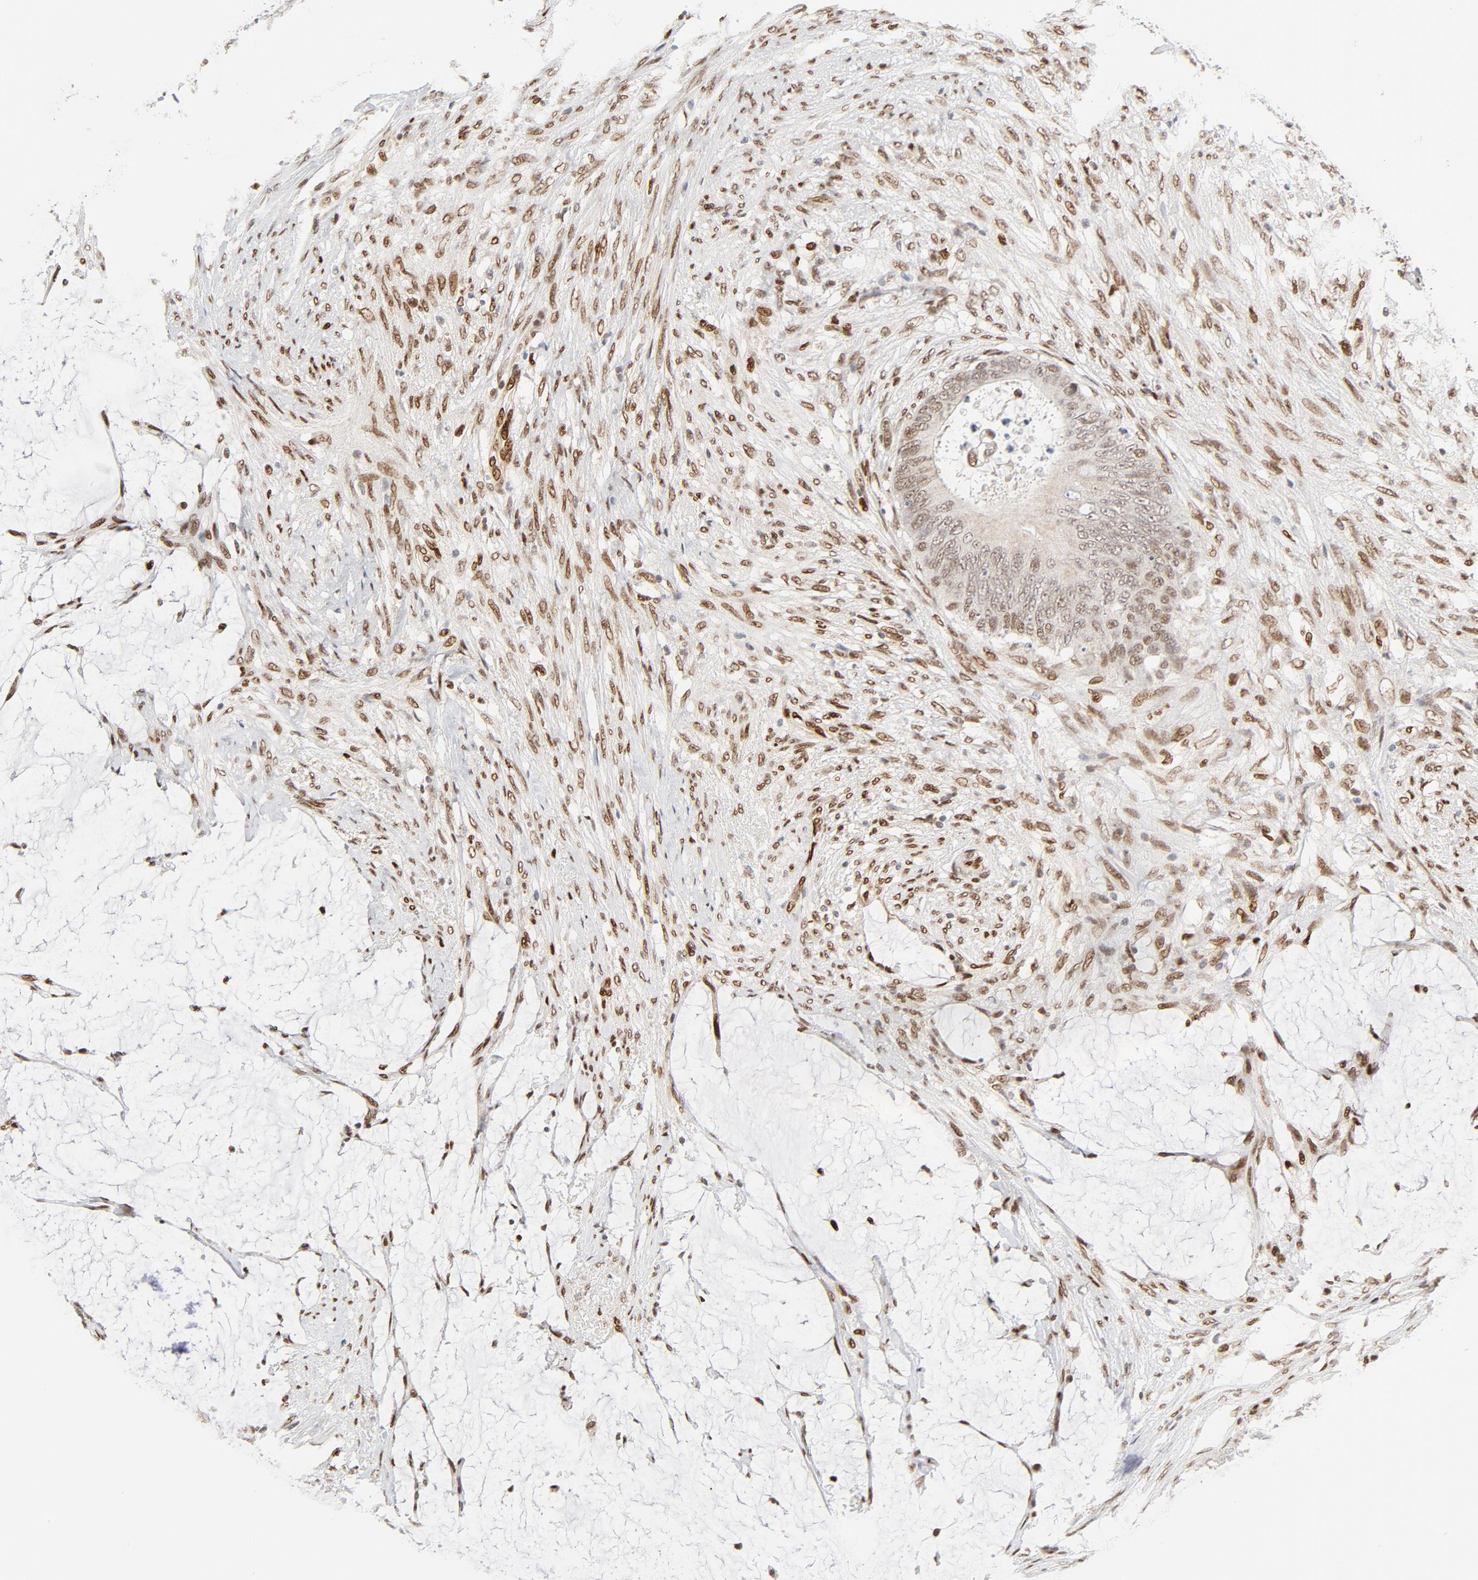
{"staining": {"intensity": "weak", "quantity": "<25%", "location": "nuclear"}, "tissue": "colorectal cancer", "cell_type": "Tumor cells", "image_type": "cancer", "snomed": [{"axis": "morphology", "description": "Normal tissue, NOS"}, {"axis": "morphology", "description": "Adenocarcinoma, NOS"}, {"axis": "topography", "description": "Rectum"}, {"axis": "topography", "description": "Peripheral nerve tissue"}], "caption": "Immunohistochemistry micrograph of neoplastic tissue: human adenocarcinoma (colorectal) stained with DAB (3,3'-diaminobenzidine) shows no significant protein expression in tumor cells. (Immunohistochemistry, brightfield microscopy, high magnification).", "gene": "MEF2A", "patient": {"sex": "female", "age": 77}}